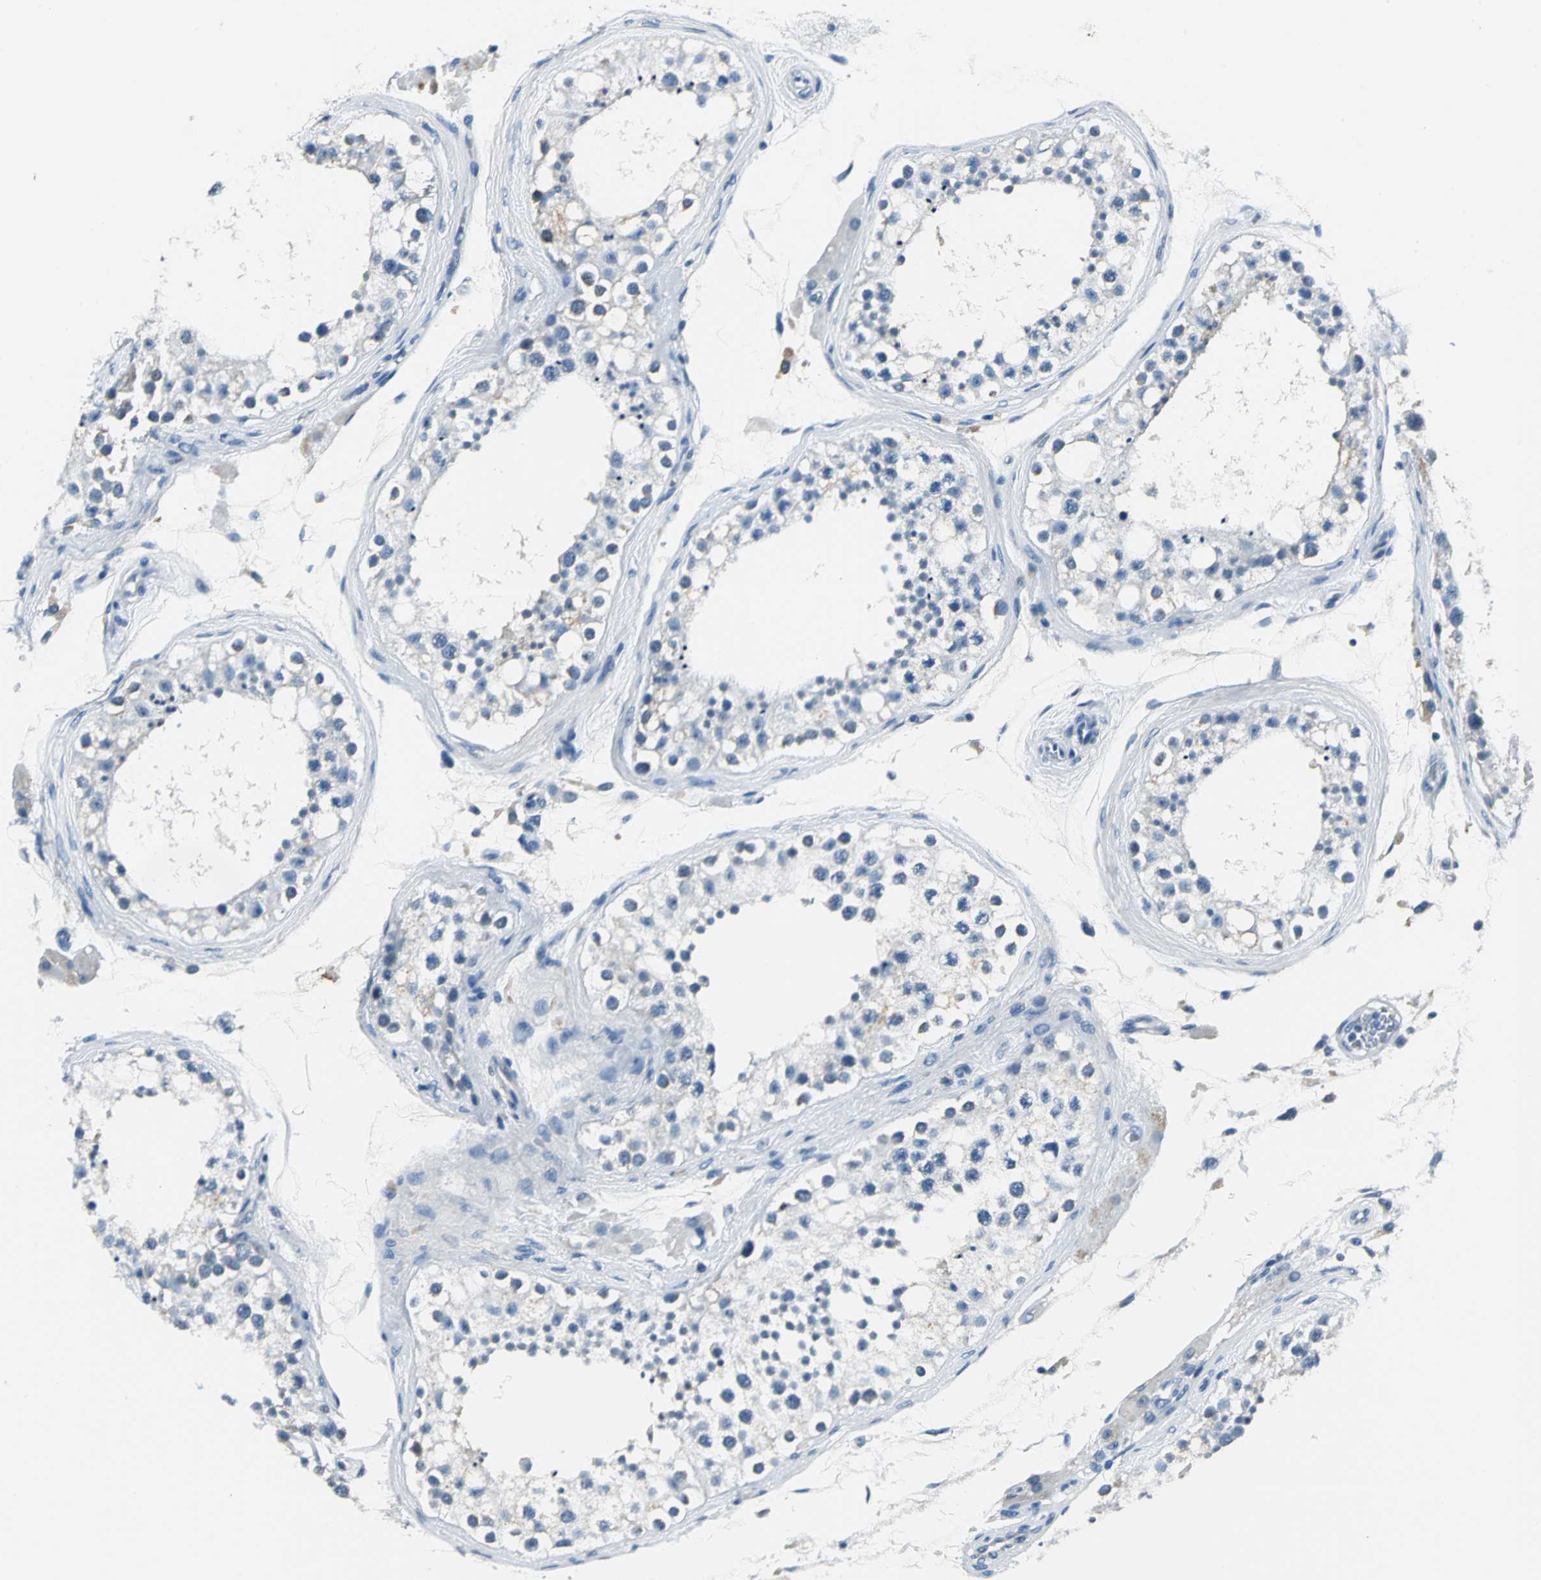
{"staining": {"intensity": "weak", "quantity": "<25%", "location": "cytoplasmic/membranous"}, "tissue": "testis", "cell_type": "Cells in seminiferous ducts", "image_type": "normal", "snomed": [{"axis": "morphology", "description": "Normal tissue, NOS"}, {"axis": "topography", "description": "Testis"}], "caption": "High magnification brightfield microscopy of benign testis stained with DAB (3,3'-diaminobenzidine) (brown) and counterstained with hematoxylin (blue): cells in seminiferous ducts show no significant positivity. (DAB (3,3'-diaminobenzidine) immunohistochemistry (IHC) with hematoxylin counter stain).", "gene": "ZNF415", "patient": {"sex": "male", "age": 68}}